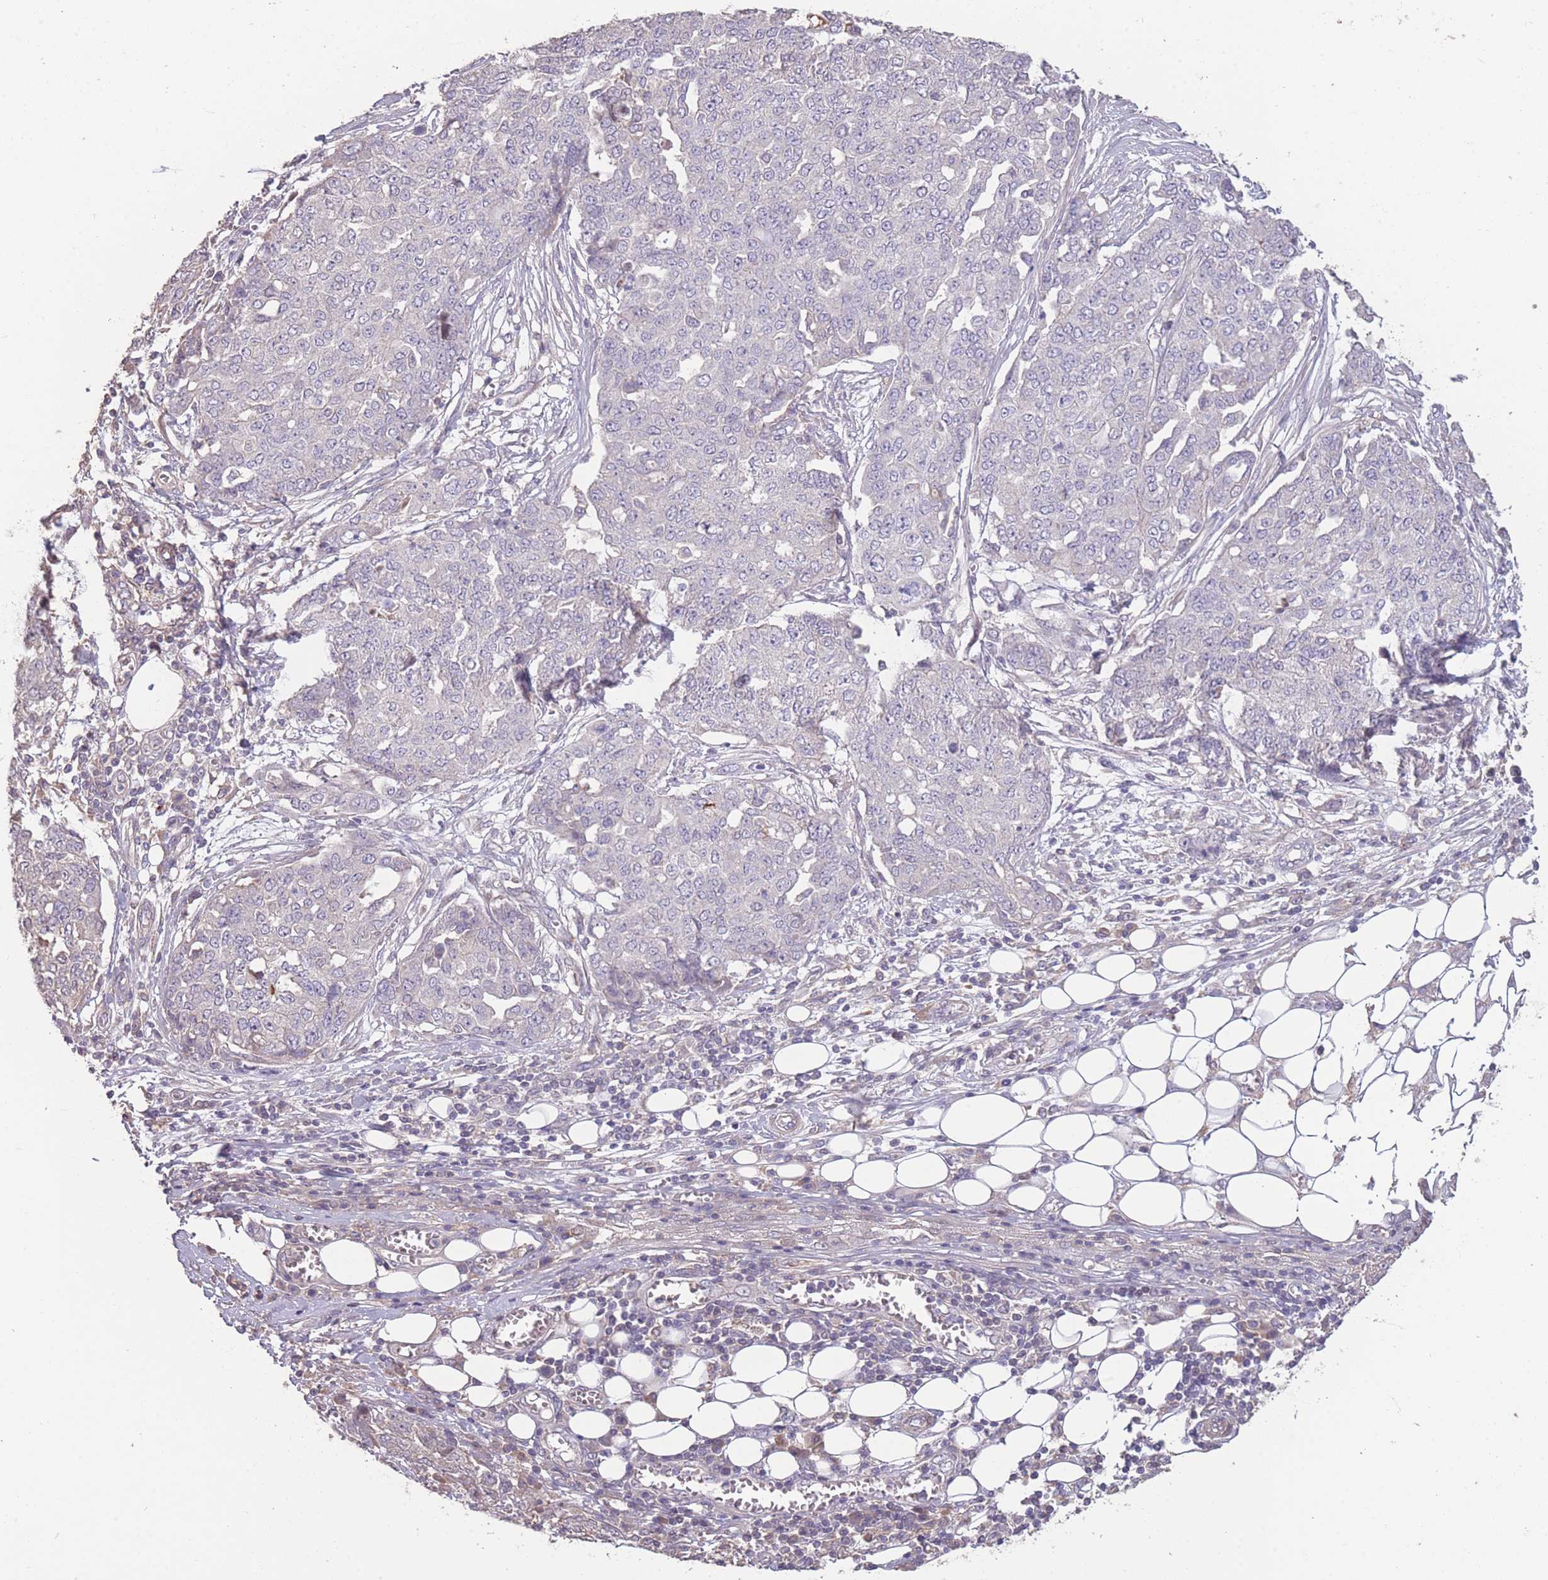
{"staining": {"intensity": "negative", "quantity": "none", "location": "none"}, "tissue": "ovarian cancer", "cell_type": "Tumor cells", "image_type": "cancer", "snomed": [{"axis": "morphology", "description": "Cystadenocarcinoma, serous, NOS"}, {"axis": "topography", "description": "Soft tissue"}, {"axis": "topography", "description": "Ovary"}], "caption": "Ovarian cancer was stained to show a protein in brown. There is no significant staining in tumor cells.", "gene": "RSPH10B", "patient": {"sex": "female", "age": 57}}